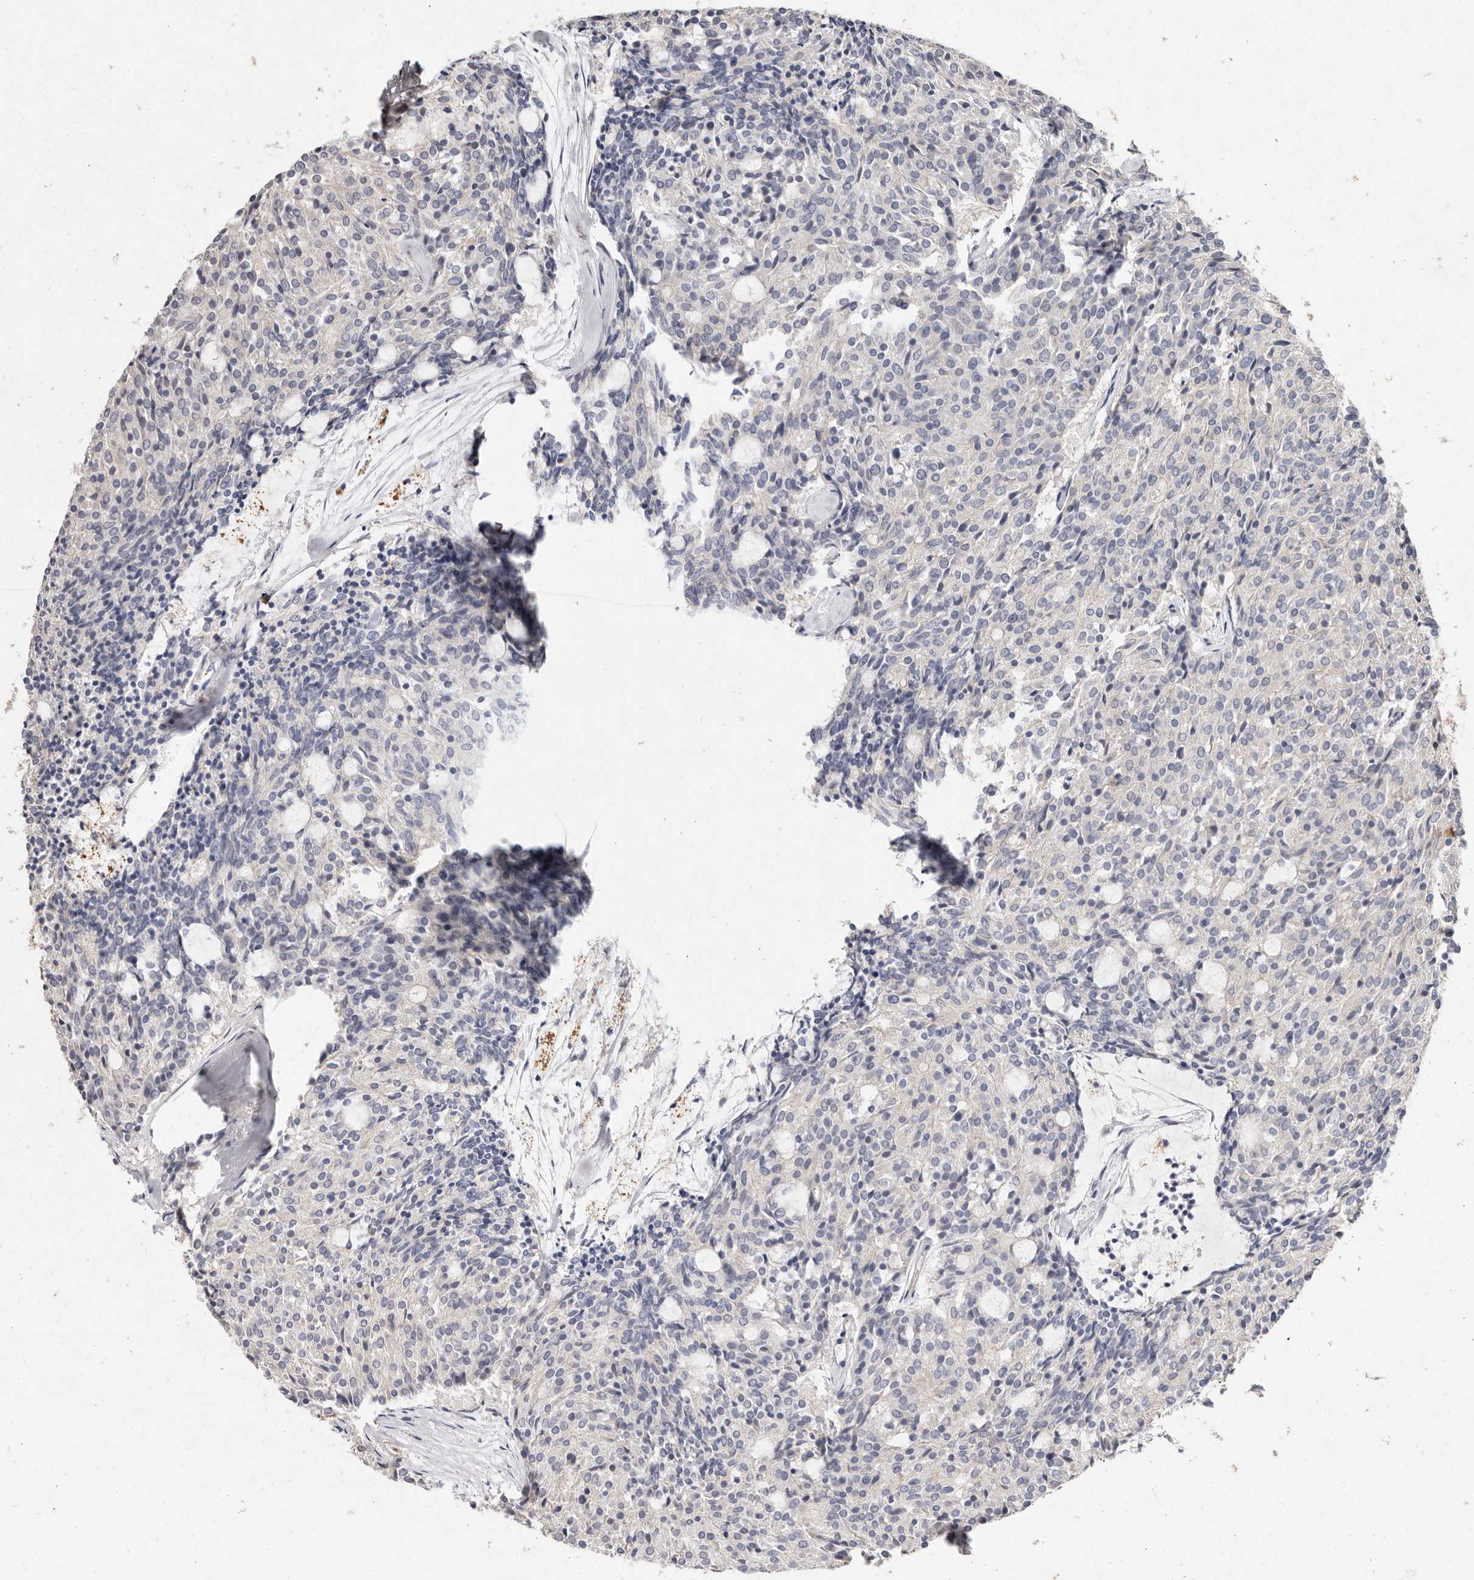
{"staining": {"intensity": "negative", "quantity": "none", "location": "none"}, "tissue": "carcinoid", "cell_type": "Tumor cells", "image_type": "cancer", "snomed": [{"axis": "morphology", "description": "Carcinoid, malignant, NOS"}, {"axis": "topography", "description": "Pancreas"}], "caption": "The IHC image has no significant staining in tumor cells of carcinoid tissue.", "gene": "THBS3", "patient": {"sex": "female", "age": 54}}